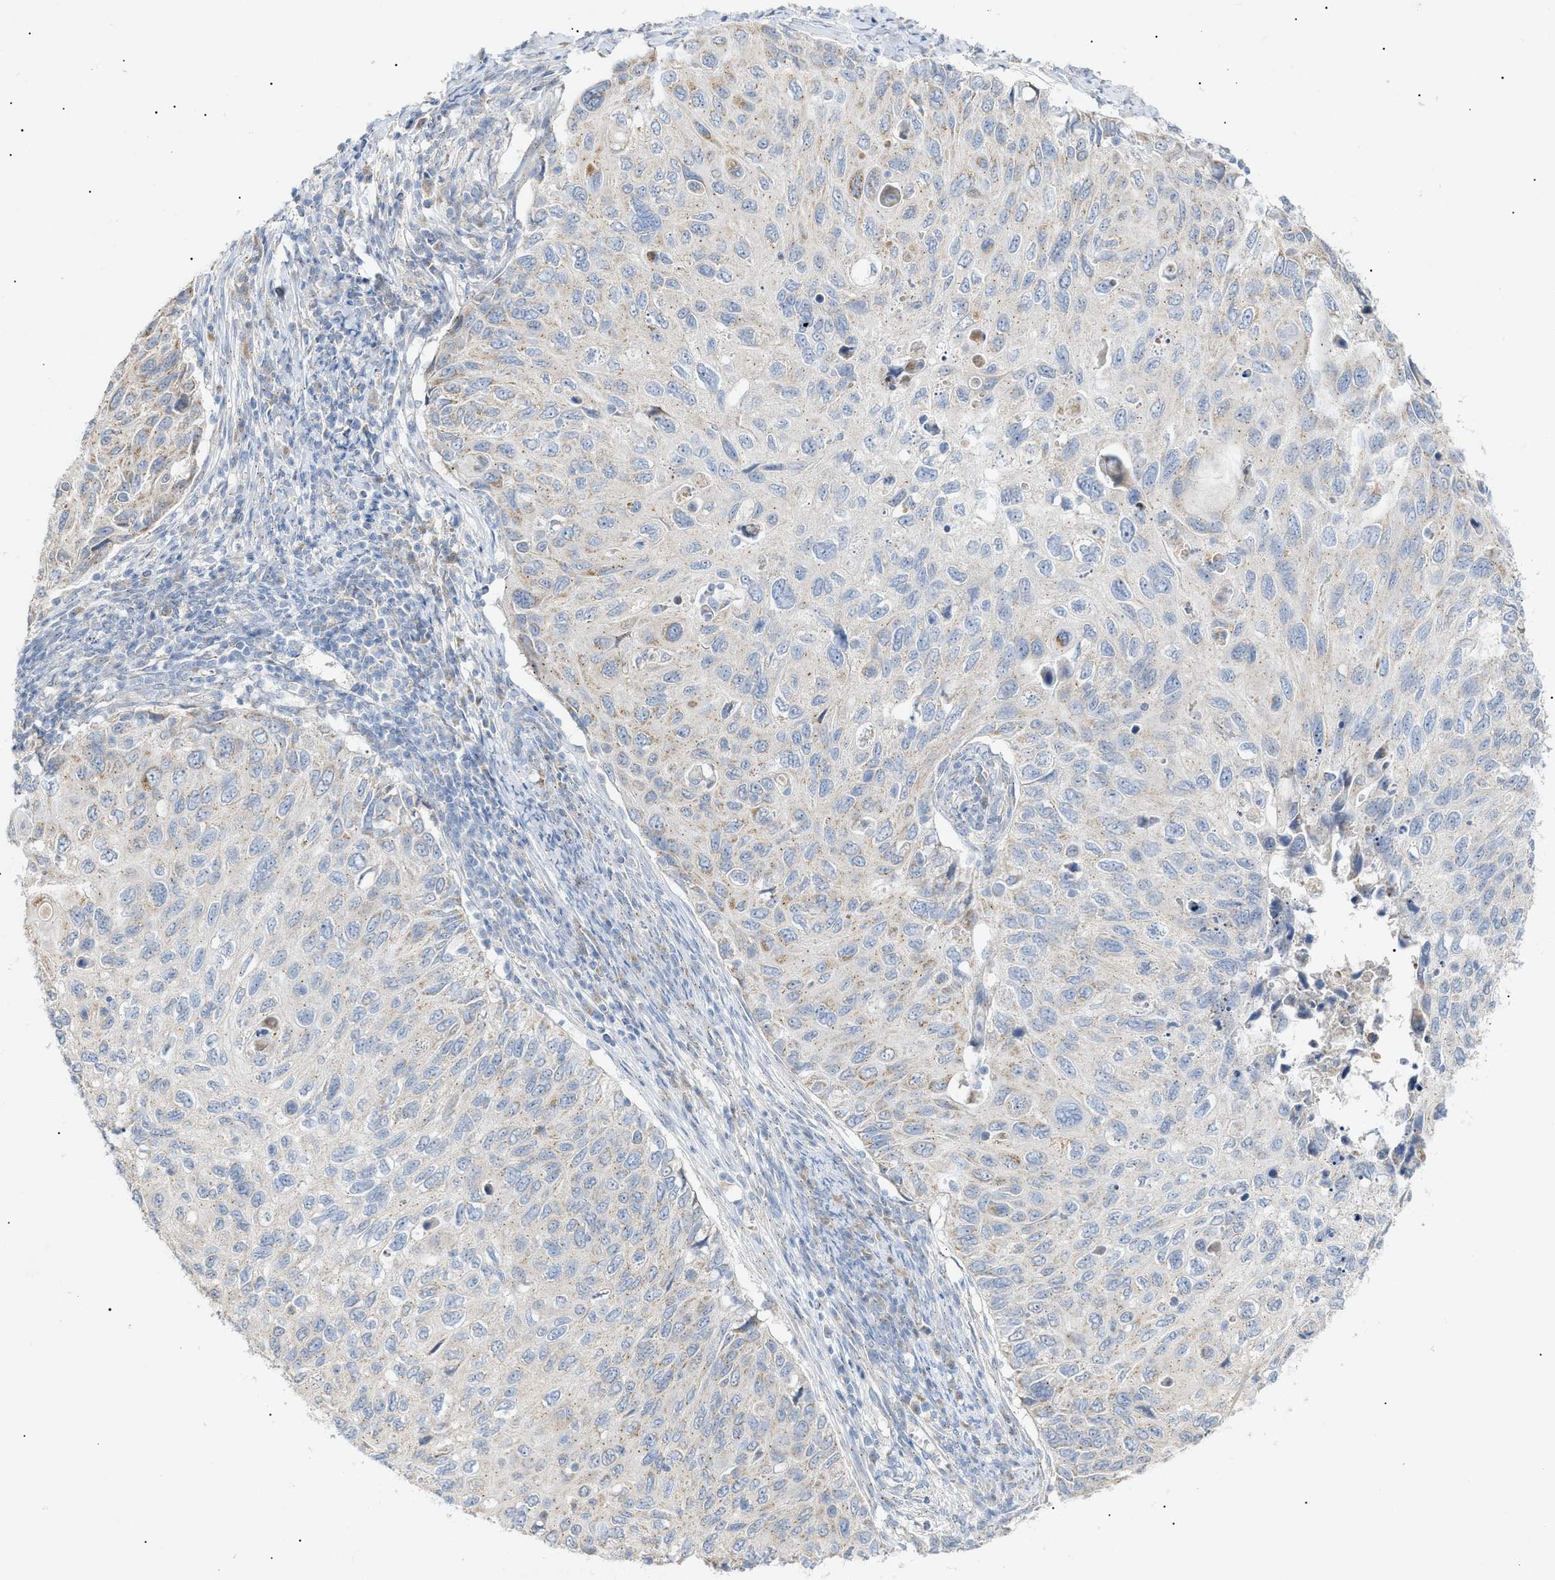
{"staining": {"intensity": "negative", "quantity": "none", "location": "none"}, "tissue": "cervical cancer", "cell_type": "Tumor cells", "image_type": "cancer", "snomed": [{"axis": "morphology", "description": "Squamous cell carcinoma, NOS"}, {"axis": "topography", "description": "Cervix"}], "caption": "An IHC micrograph of cervical squamous cell carcinoma is shown. There is no staining in tumor cells of cervical squamous cell carcinoma.", "gene": "SLC25A31", "patient": {"sex": "female", "age": 70}}